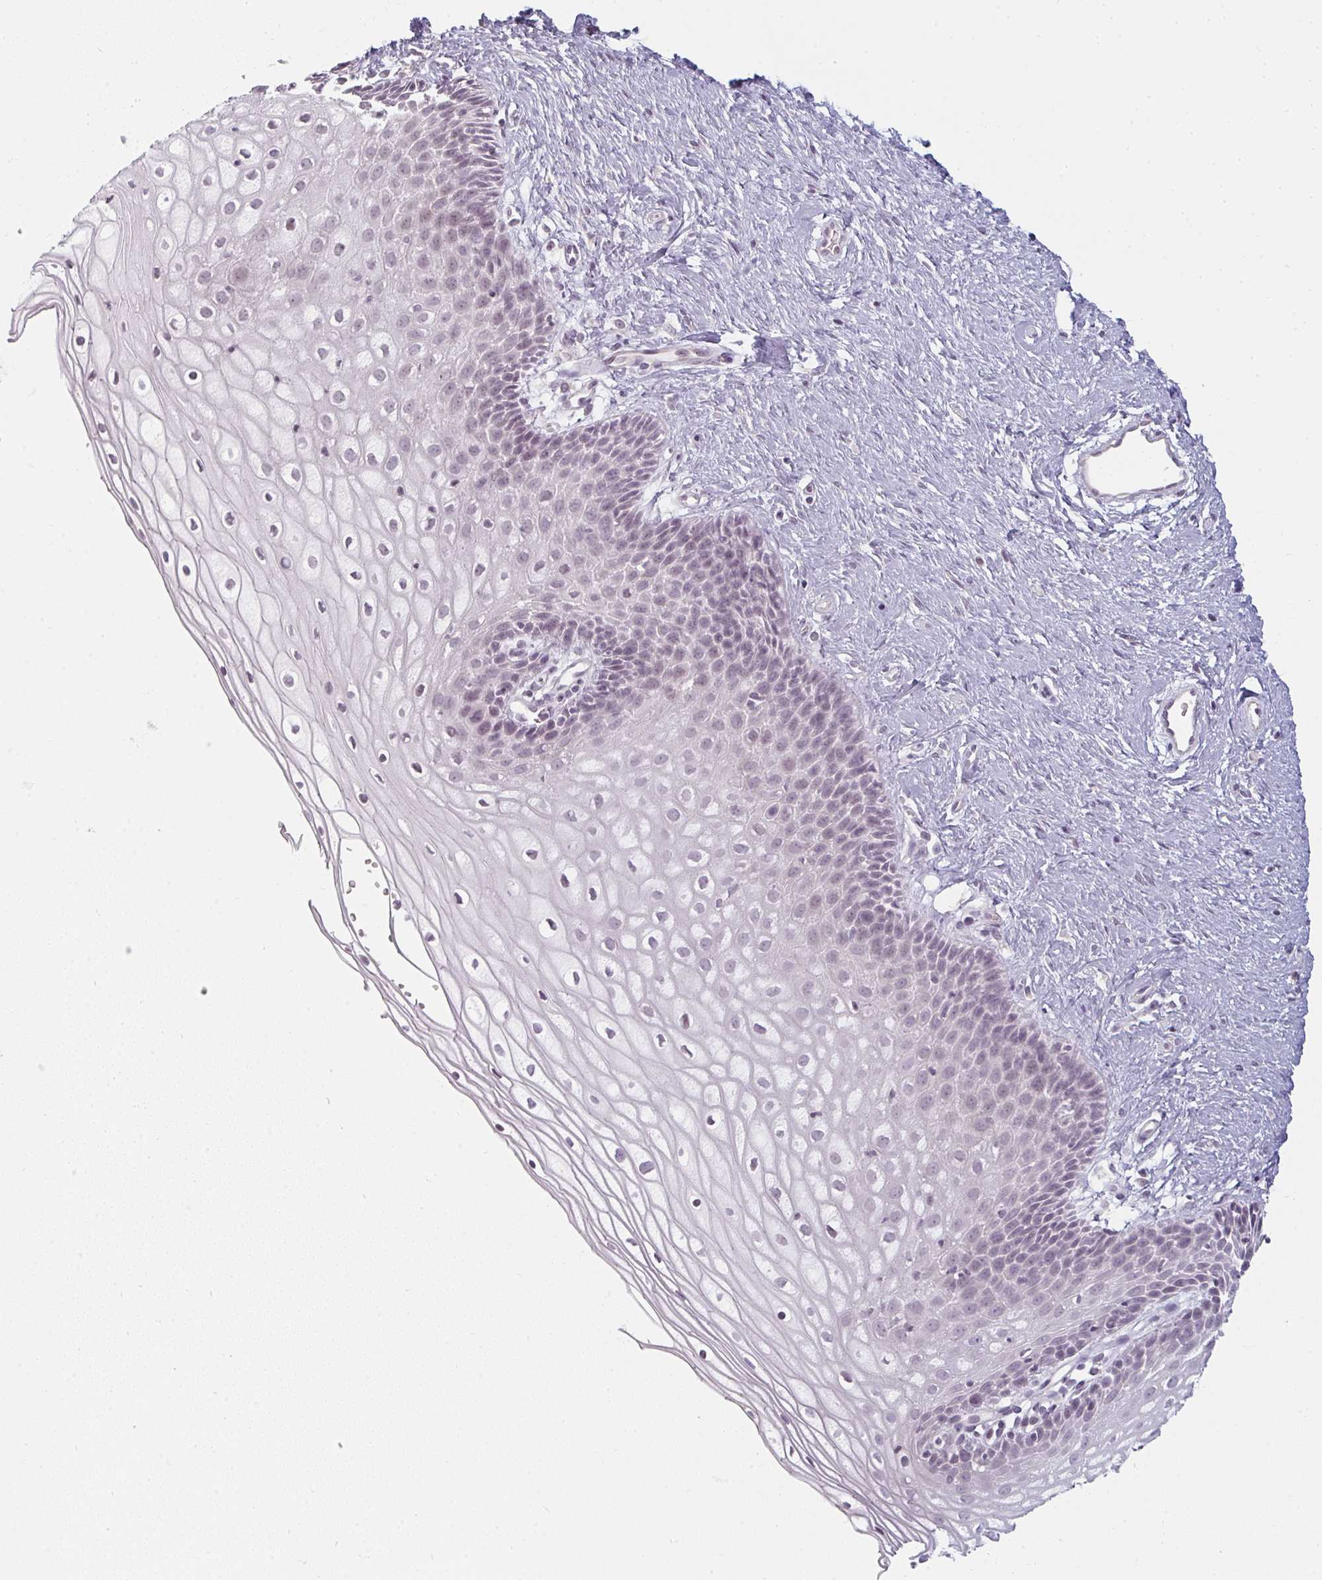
{"staining": {"intensity": "weak", "quantity": "<25%", "location": "nuclear"}, "tissue": "cervix", "cell_type": "Glandular cells", "image_type": "normal", "snomed": [{"axis": "morphology", "description": "Normal tissue, NOS"}, {"axis": "topography", "description": "Cervix"}], "caption": "Immunohistochemistry of normal human cervix shows no expression in glandular cells.", "gene": "RBBP6", "patient": {"sex": "female", "age": 36}}